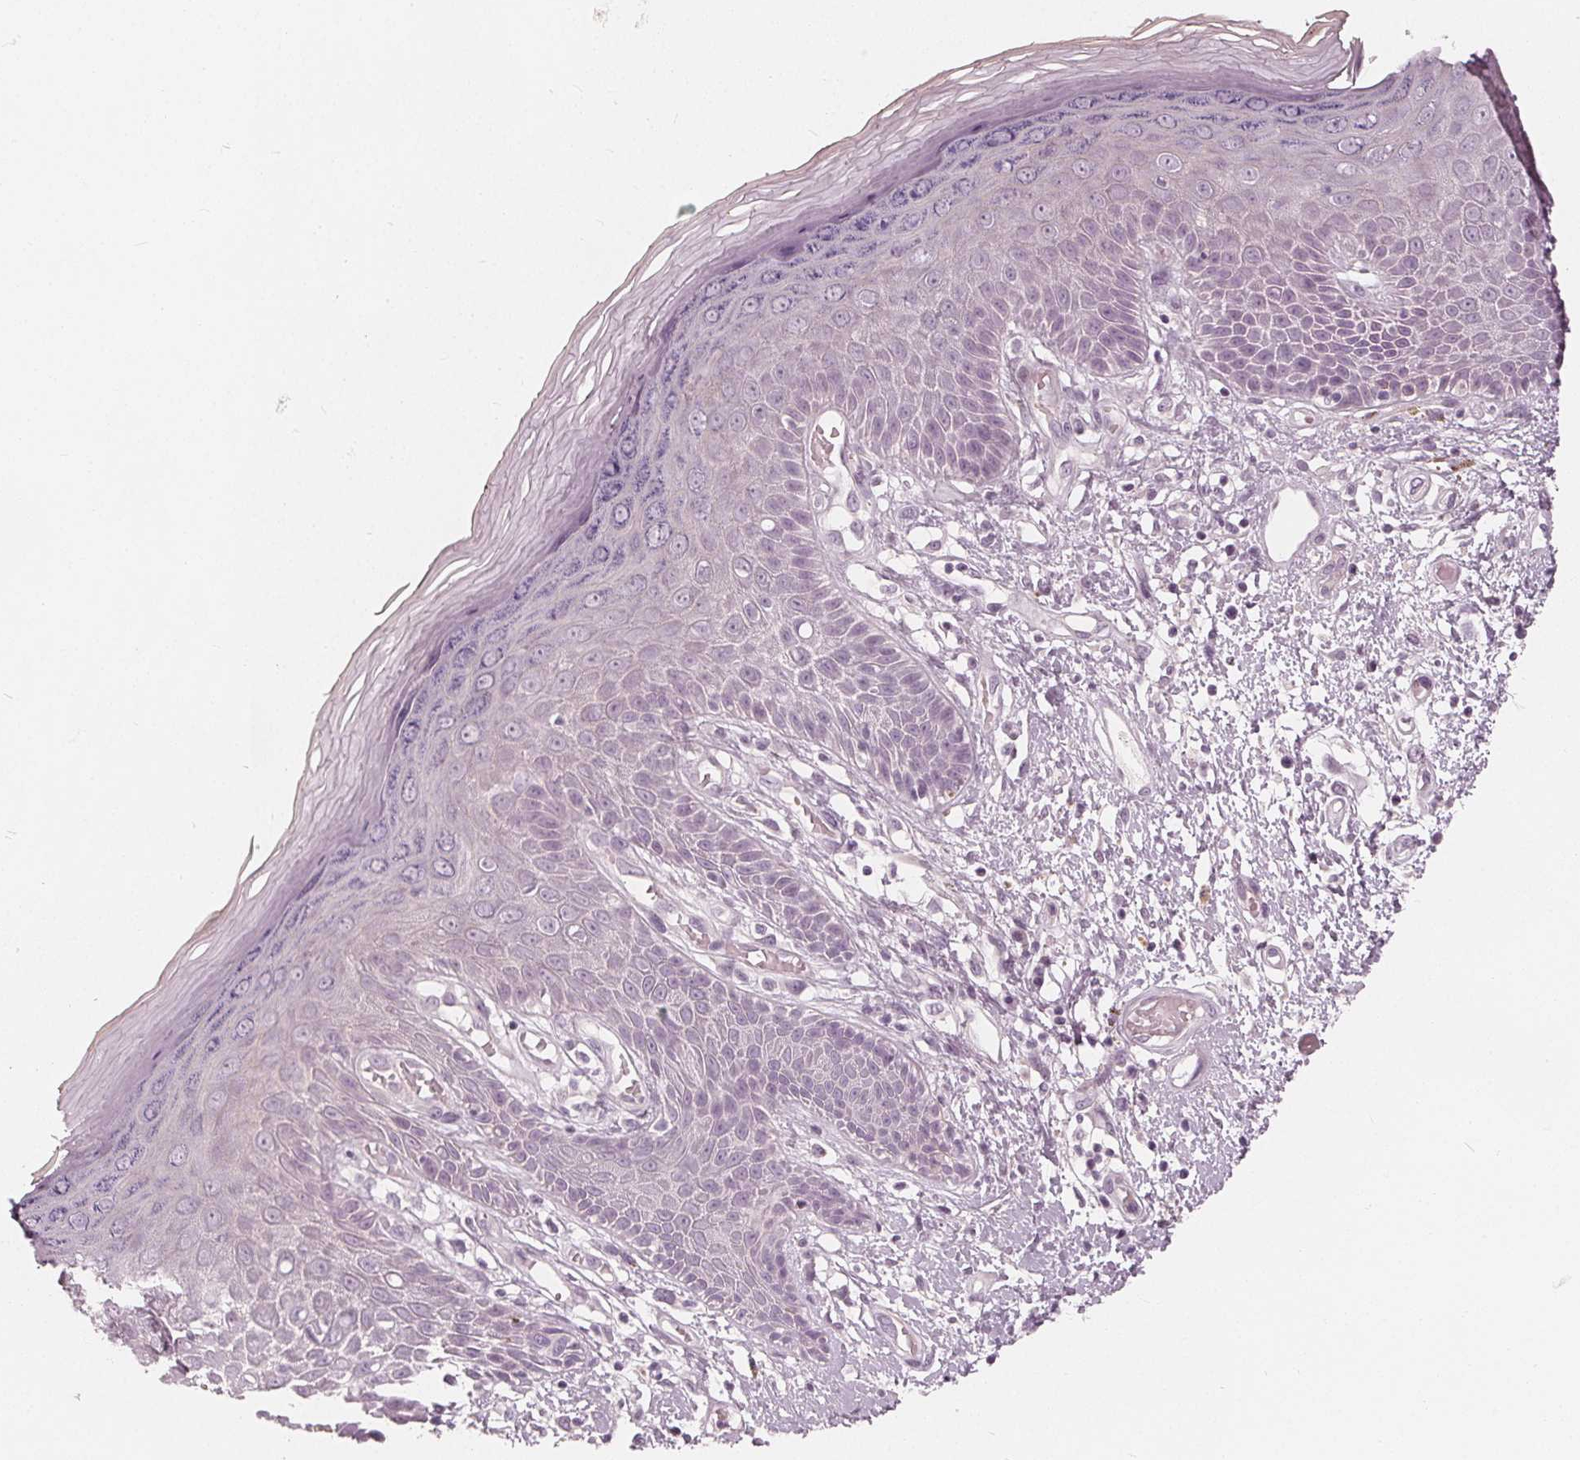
{"staining": {"intensity": "negative", "quantity": "none", "location": "none"}, "tissue": "skin", "cell_type": "Epidermal cells", "image_type": "normal", "snomed": [{"axis": "morphology", "description": "Normal tissue, NOS"}, {"axis": "topography", "description": "Anal"}, {"axis": "topography", "description": "Peripheral nerve tissue"}], "caption": "DAB (3,3'-diaminobenzidine) immunohistochemical staining of unremarkable human skin demonstrates no significant staining in epidermal cells. The staining is performed using DAB (3,3'-diaminobenzidine) brown chromogen with nuclei counter-stained in using hematoxylin.", "gene": "SAT2", "patient": {"sex": "male", "age": 78}}